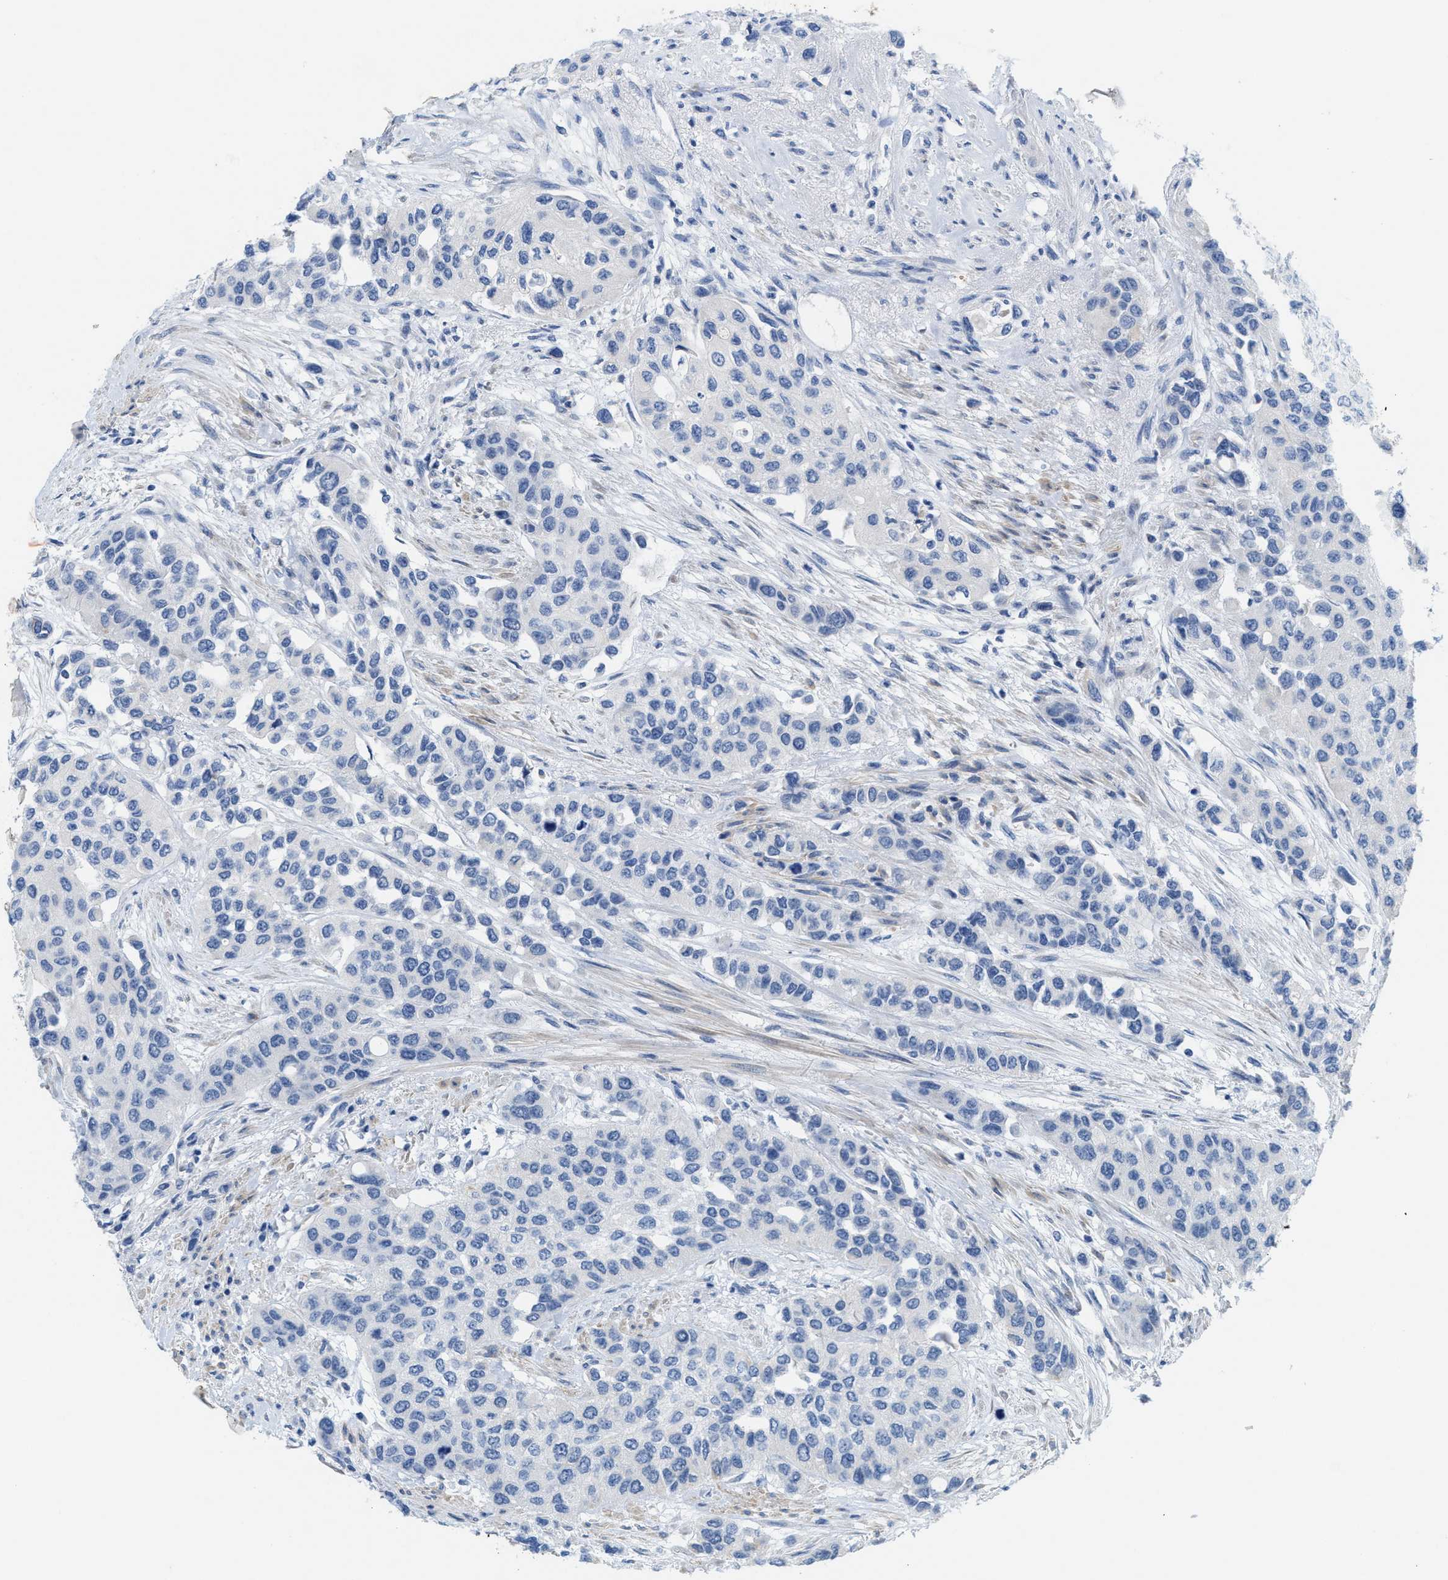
{"staining": {"intensity": "negative", "quantity": "none", "location": "none"}, "tissue": "urothelial cancer", "cell_type": "Tumor cells", "image_type": "cancer", "snomed": [{"axis": "morphology", "description": "Urothelial carcinoma, High grade"}, {"axis": "topography", "description": "Urinary bladder"}], "caption": "High magnification brightfield microscopy of high-grade urothelial carcinoma stained with DAB (3,3'-diaminobenzidine) (brown) and counterstained with hematoxylin (blue): tumor cells show no significant staining. (Stains: DAB (3,3'-diaminobenzidine) IHC with hematoxylin counter stain, Microscopy: brightfield microscopy at high magnification).", "gene": "CPA2", "patient": {"sex": "female", "age": 56}}